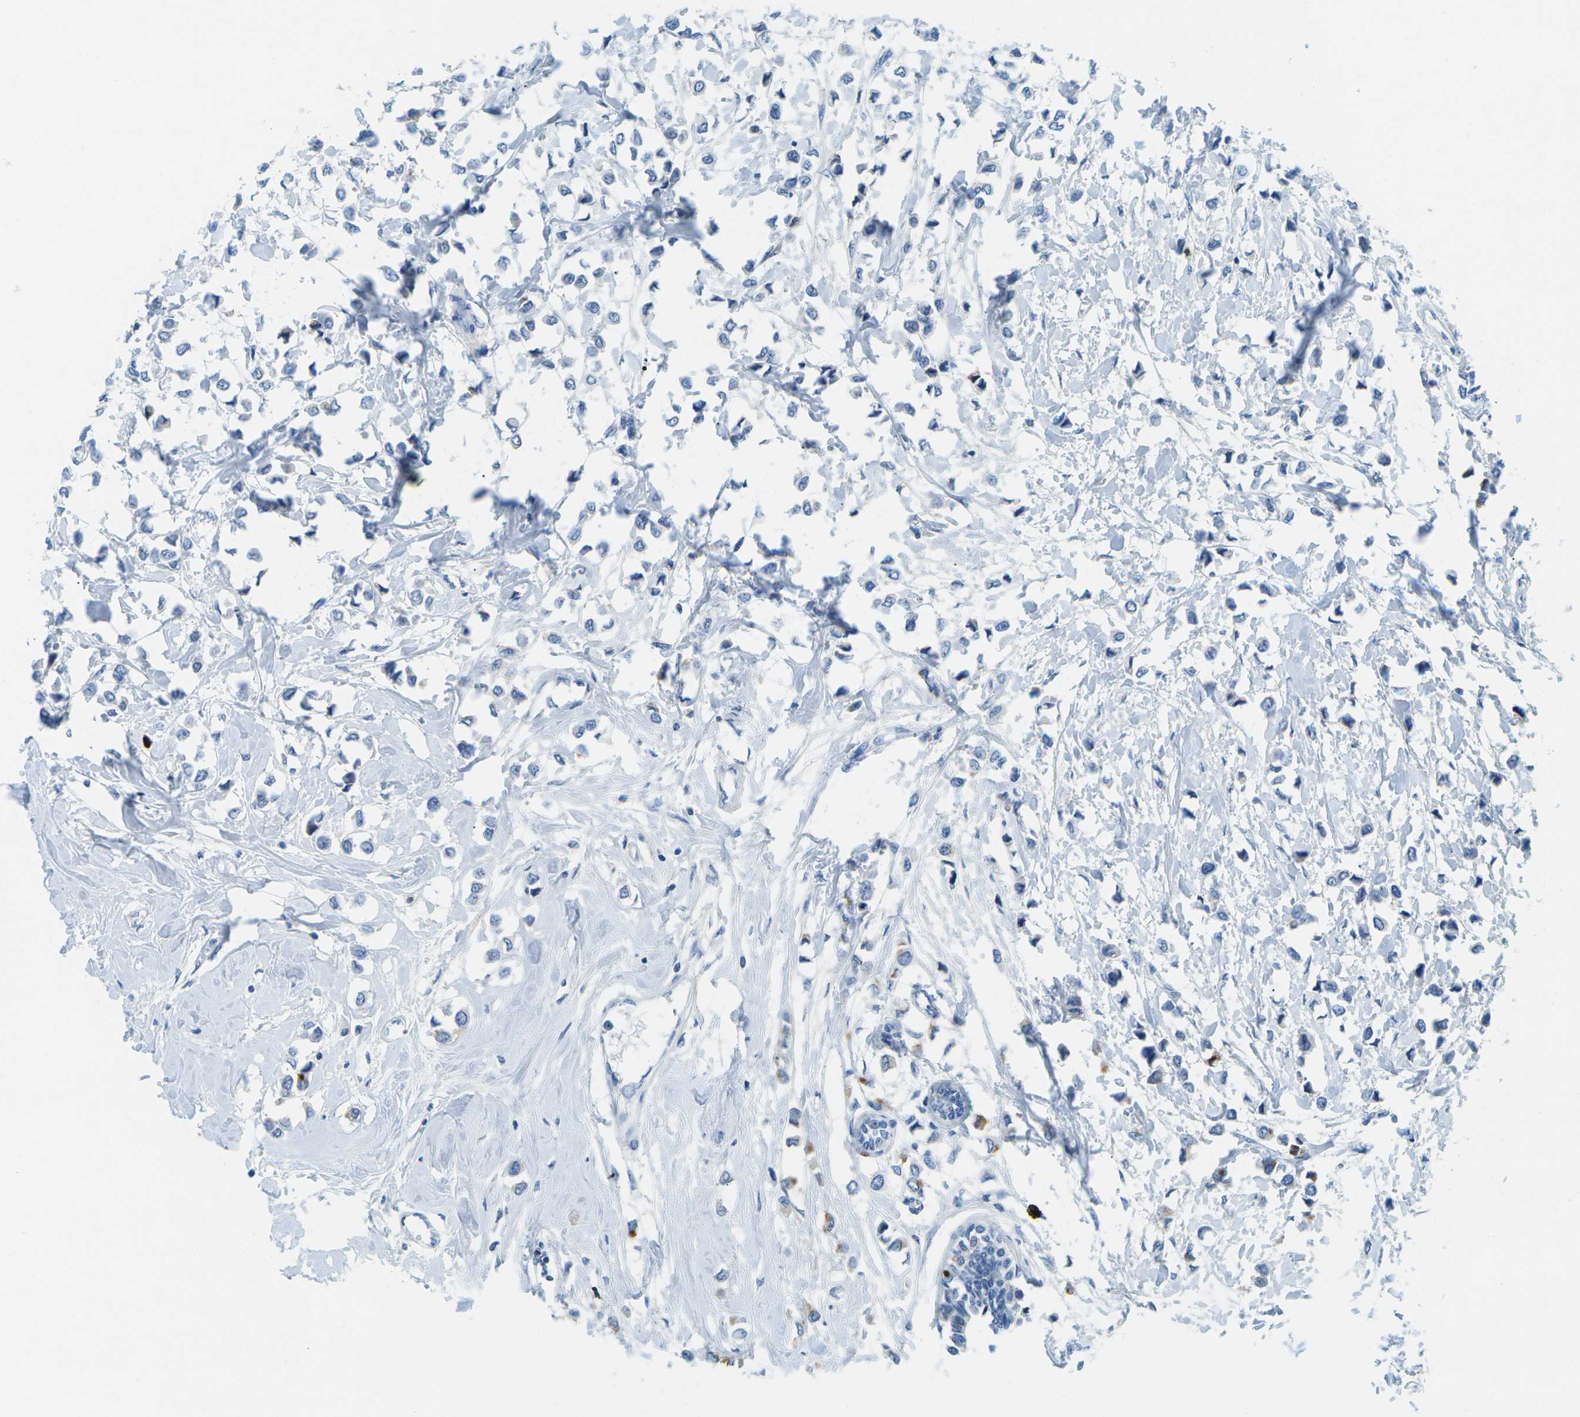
{"staining": {"intensity": "negative", "quantity": "none", "location": "none"}, "tissue": "breast cancer", "cell_type": "Tumor cells", "image_type": "cancer", "snomed": [{"axis": "morphology", "description": "Lobular carcinoma"}, {"axis": "topography", "description": "Breast"}], "caption": "DAB immunohistochemical staining of human breast cancer (lobular carcinoma) demonstrates no significant staining in tumor cells.", "gene": "CFB", "patient": {"sex": "female", "age": 51}}